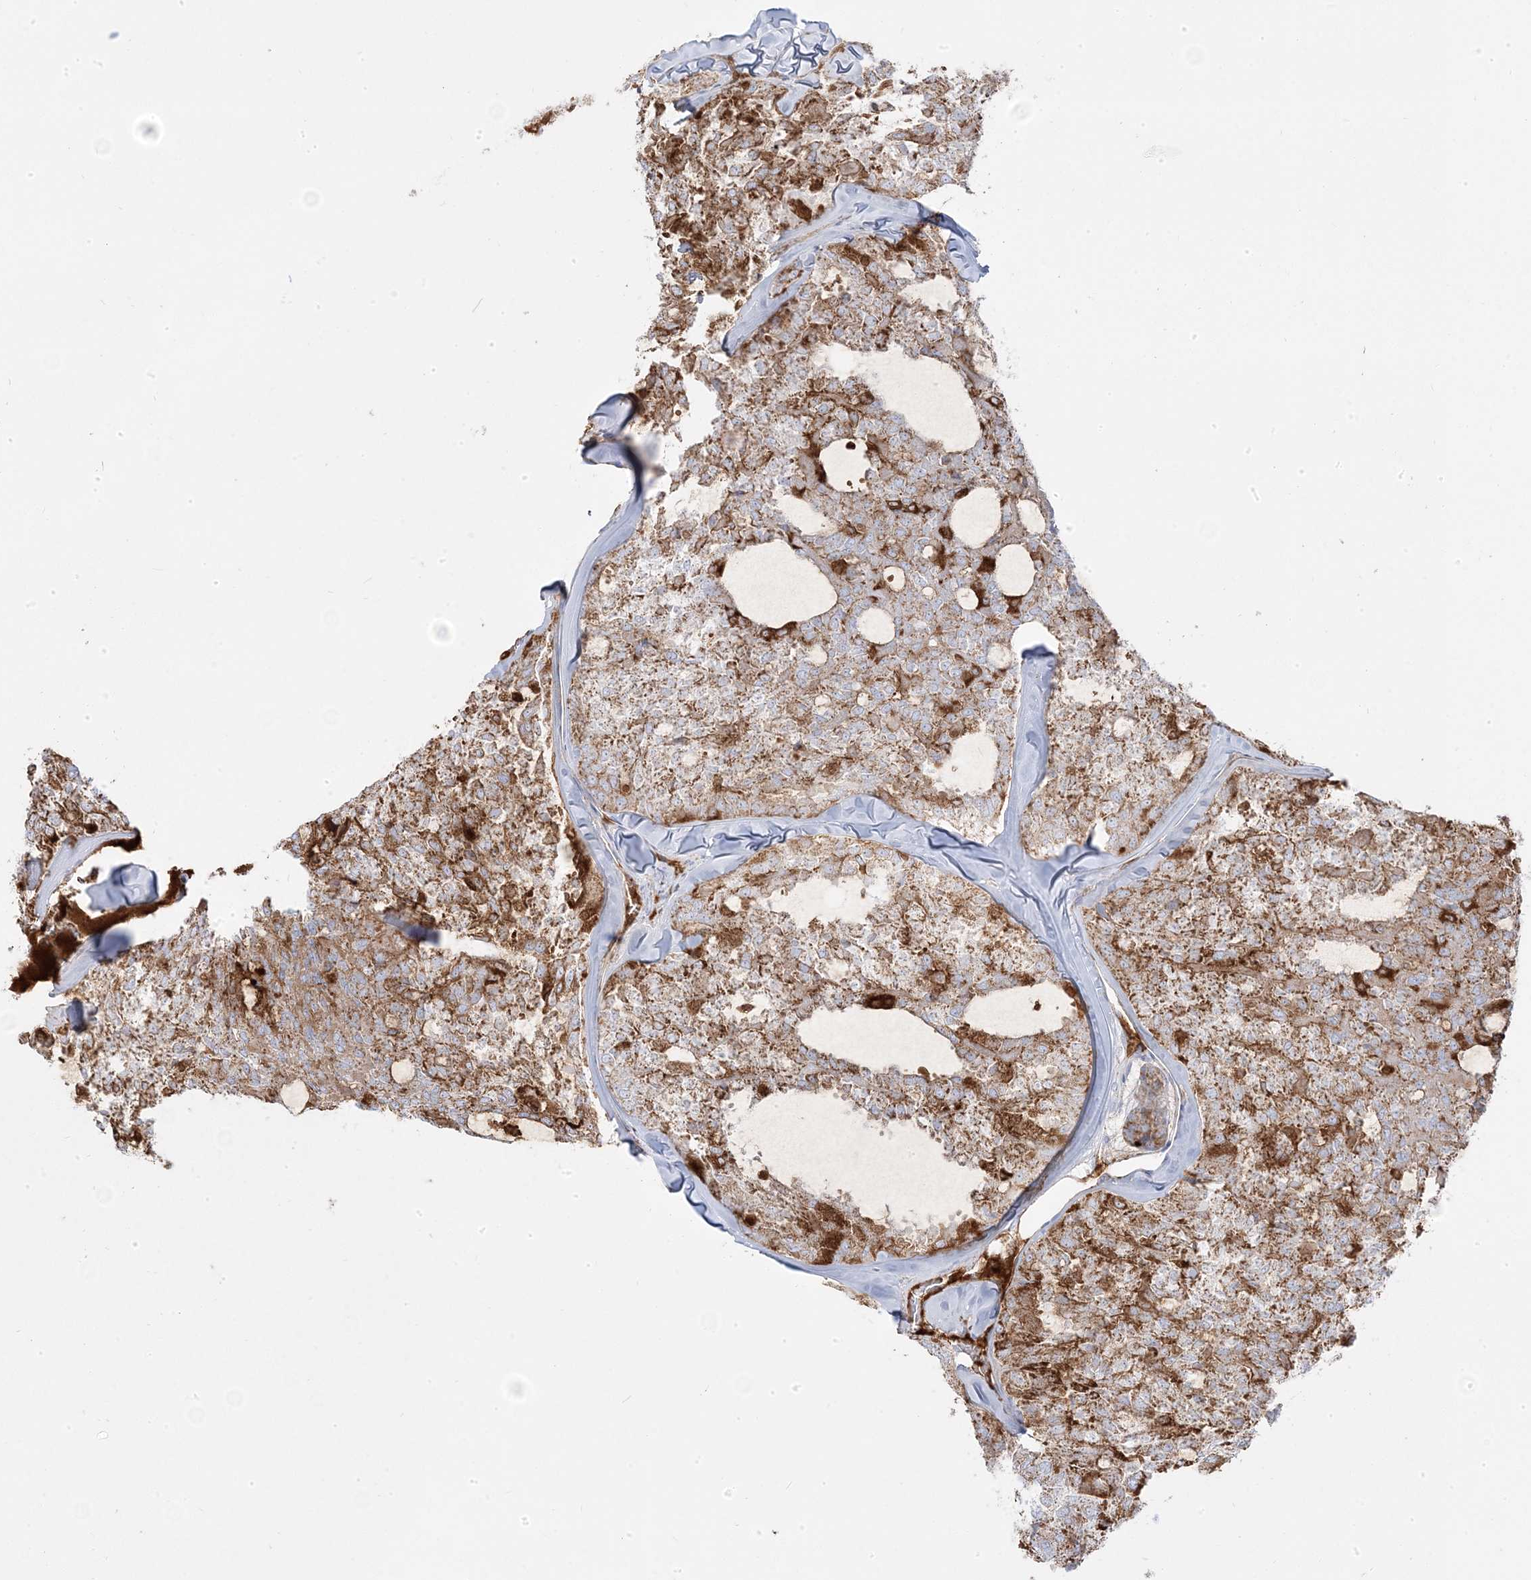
{"staining": {"intensity": "moderate", "quantity": ">75%", "location": "cytoplasmic/membranous"}, "tissue": "thyroid cancer", "cell_type": "Tumor cells", "image_type": "cancer", "snomed": [{"axis": "morphology", "description": "Follicular adenoma carcinoma, NOS"}, {"axis": "topography", "description": "Thyroid gland"}], "caption": "IHC staining of thyroid cancer (follicular adenoma carcinoma), which exhibits medium levels of moderate cytoplasmic/membranous expression in about >75% of tumor cells indicating moderate cytoplasmic/membranous protein positivity. The staining was performed using DAB (brown) for protein detection and nuclei were counterstained in hematoxylin (blue).", "gene": "PCCB", "patient": {"sex": "male", "age": 75}}